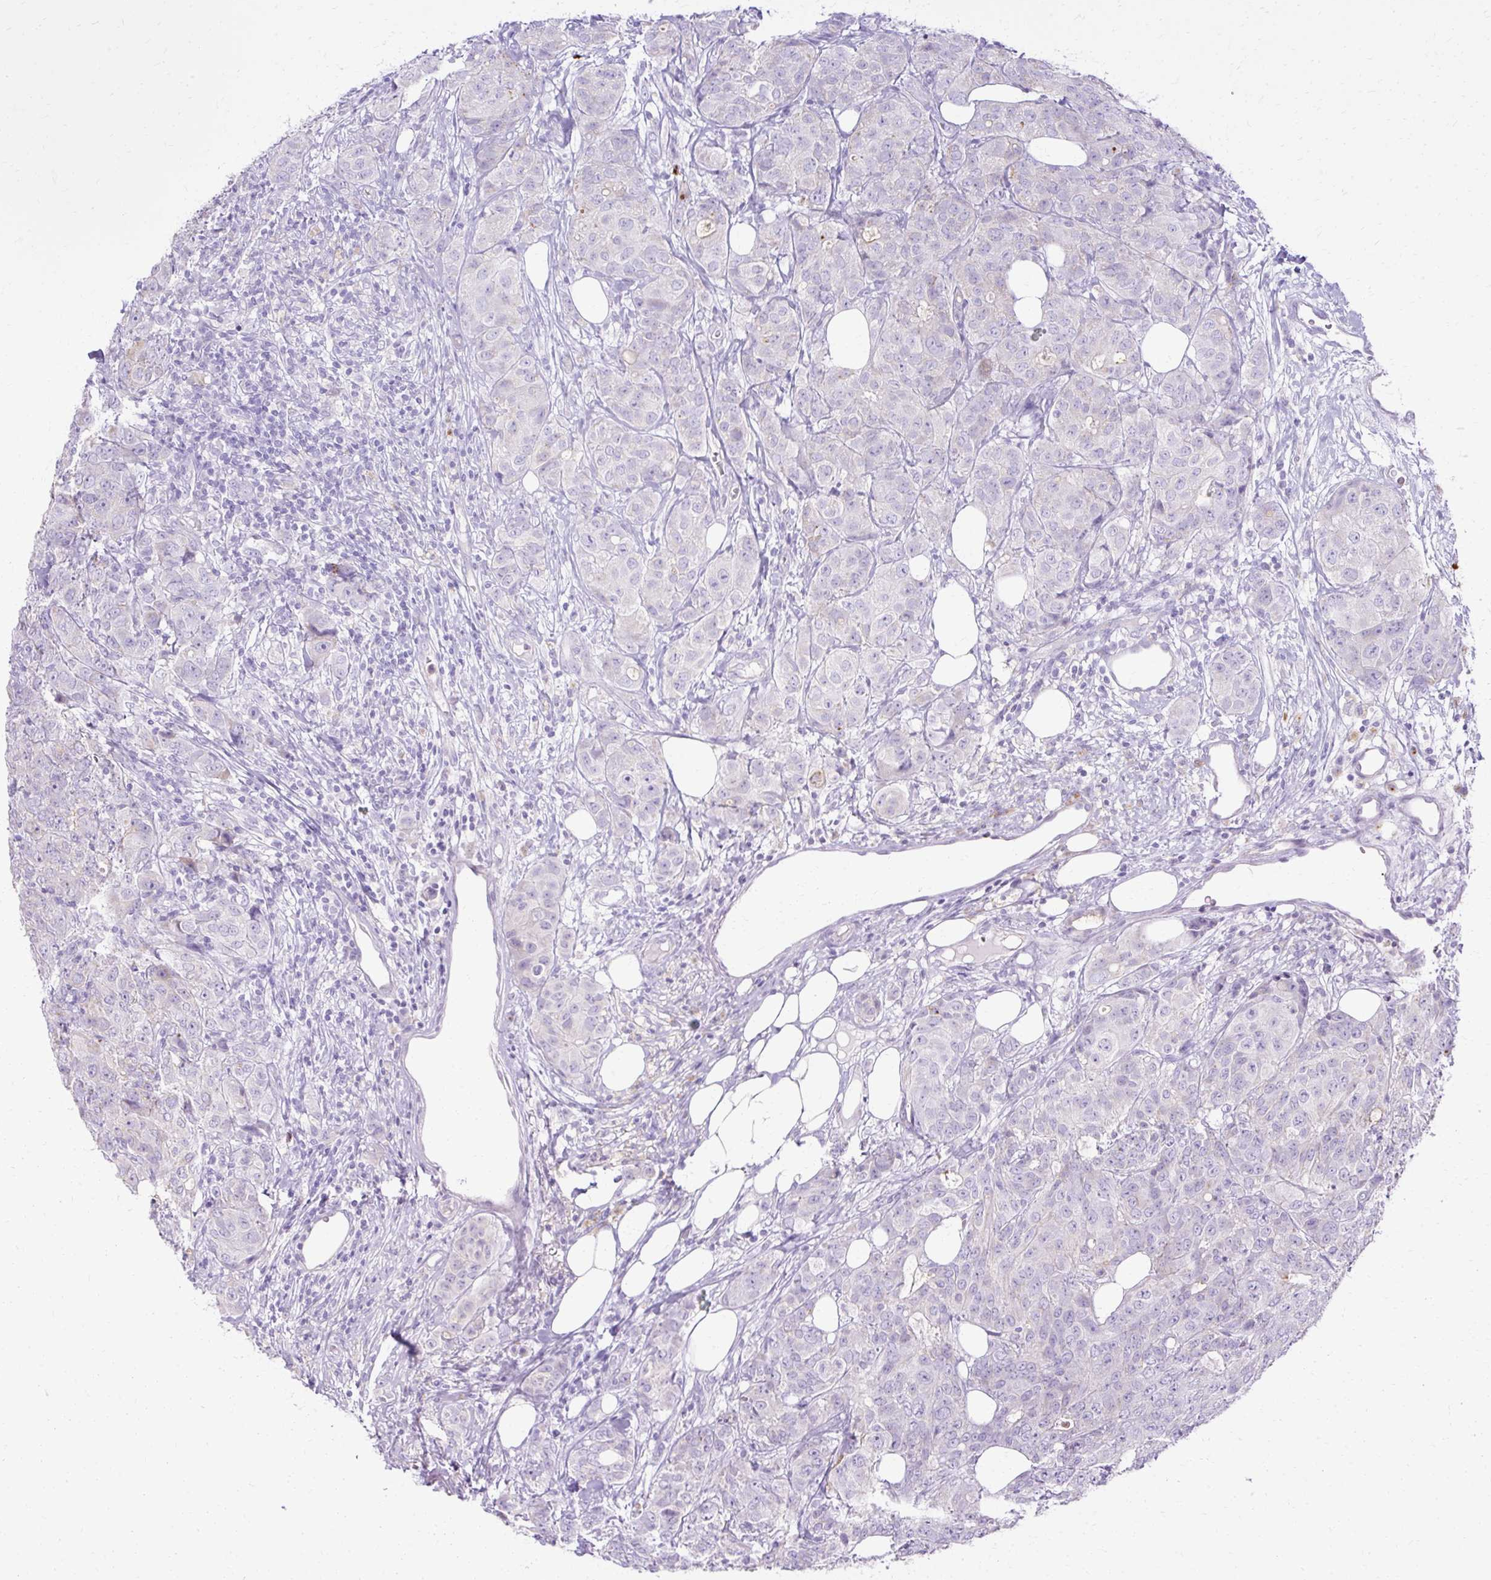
{"staining": {"intensity": "negative", "quantity": "none", "location": "none"}, "tissue": "breast cancer", "cell_type": "Tumor cells", "image_type": "cancer", "snomed": [{"axis": "morphology", "description": "Duct carcinoma"}, {"axis": "topography", "description": "Breast"}], "caption": "Tumor cells are negative for protein expression in human breast cancer (intraductal carcinoma). The staining is performed using DAB (3,3'-diaminobenzidine) brown chromogen with nuclei counter-stained in using hematoxylin.", "gene": "HSD11B1", "patient": {"sex": "female", "age": 43}}